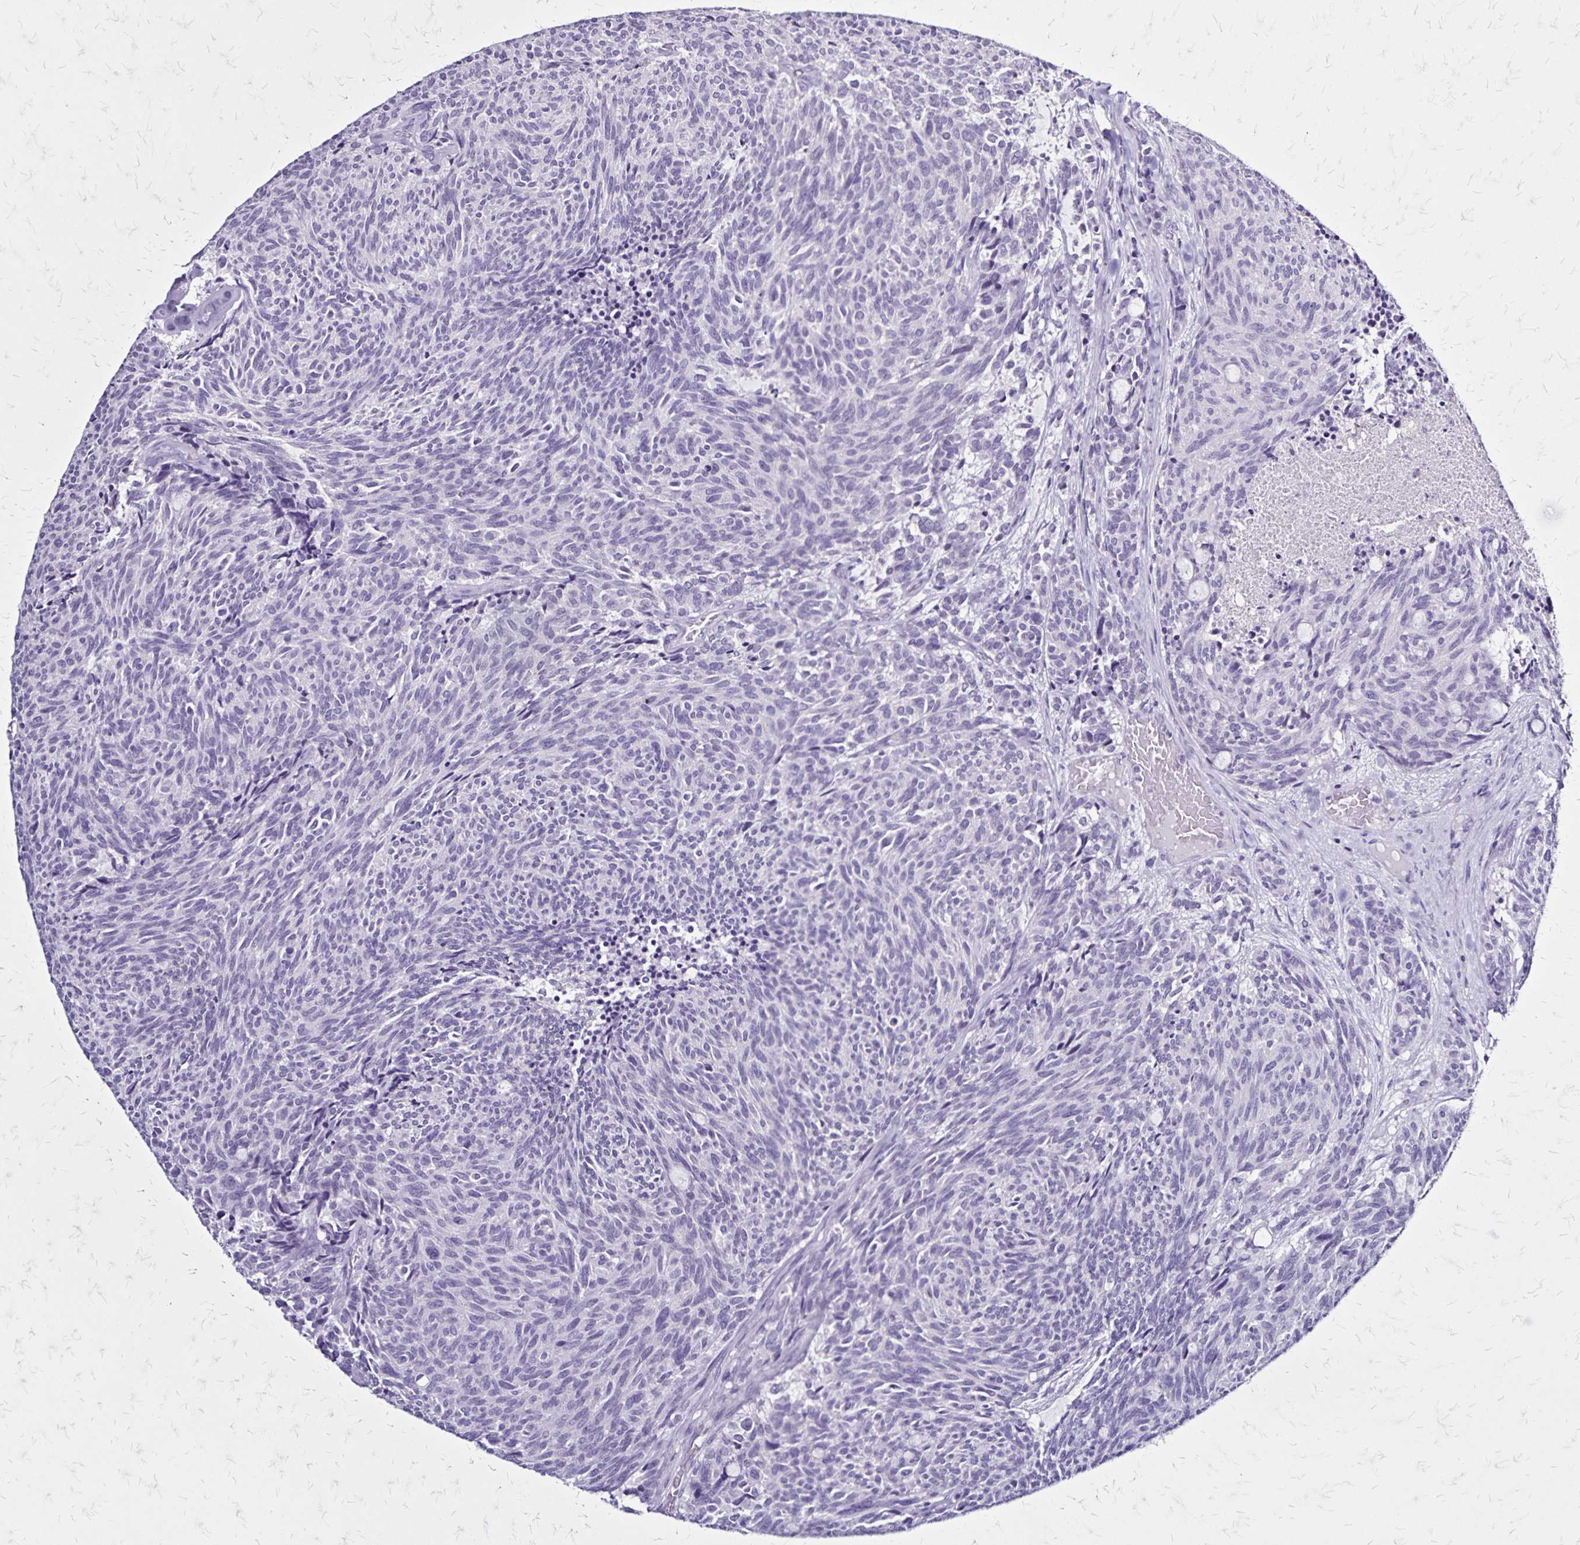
{"staining": {"intensity": "negative", "quantity": "none", "location": "none"}, "tissue": "carcinoid", "cell_type": "Tumor cells", "image_type": "cancer", "snomed": [{"axis": "morphology", "description": "Carcinoid, malignant, NOS"}, {"axis": "topography", "description": "Pancreas"}], "caption": "A histopathology image of human carcinoid is negative for staining in tumor cells.", "gene": "PLXNA4", "patient": {"sex": "female", "age": 54}}